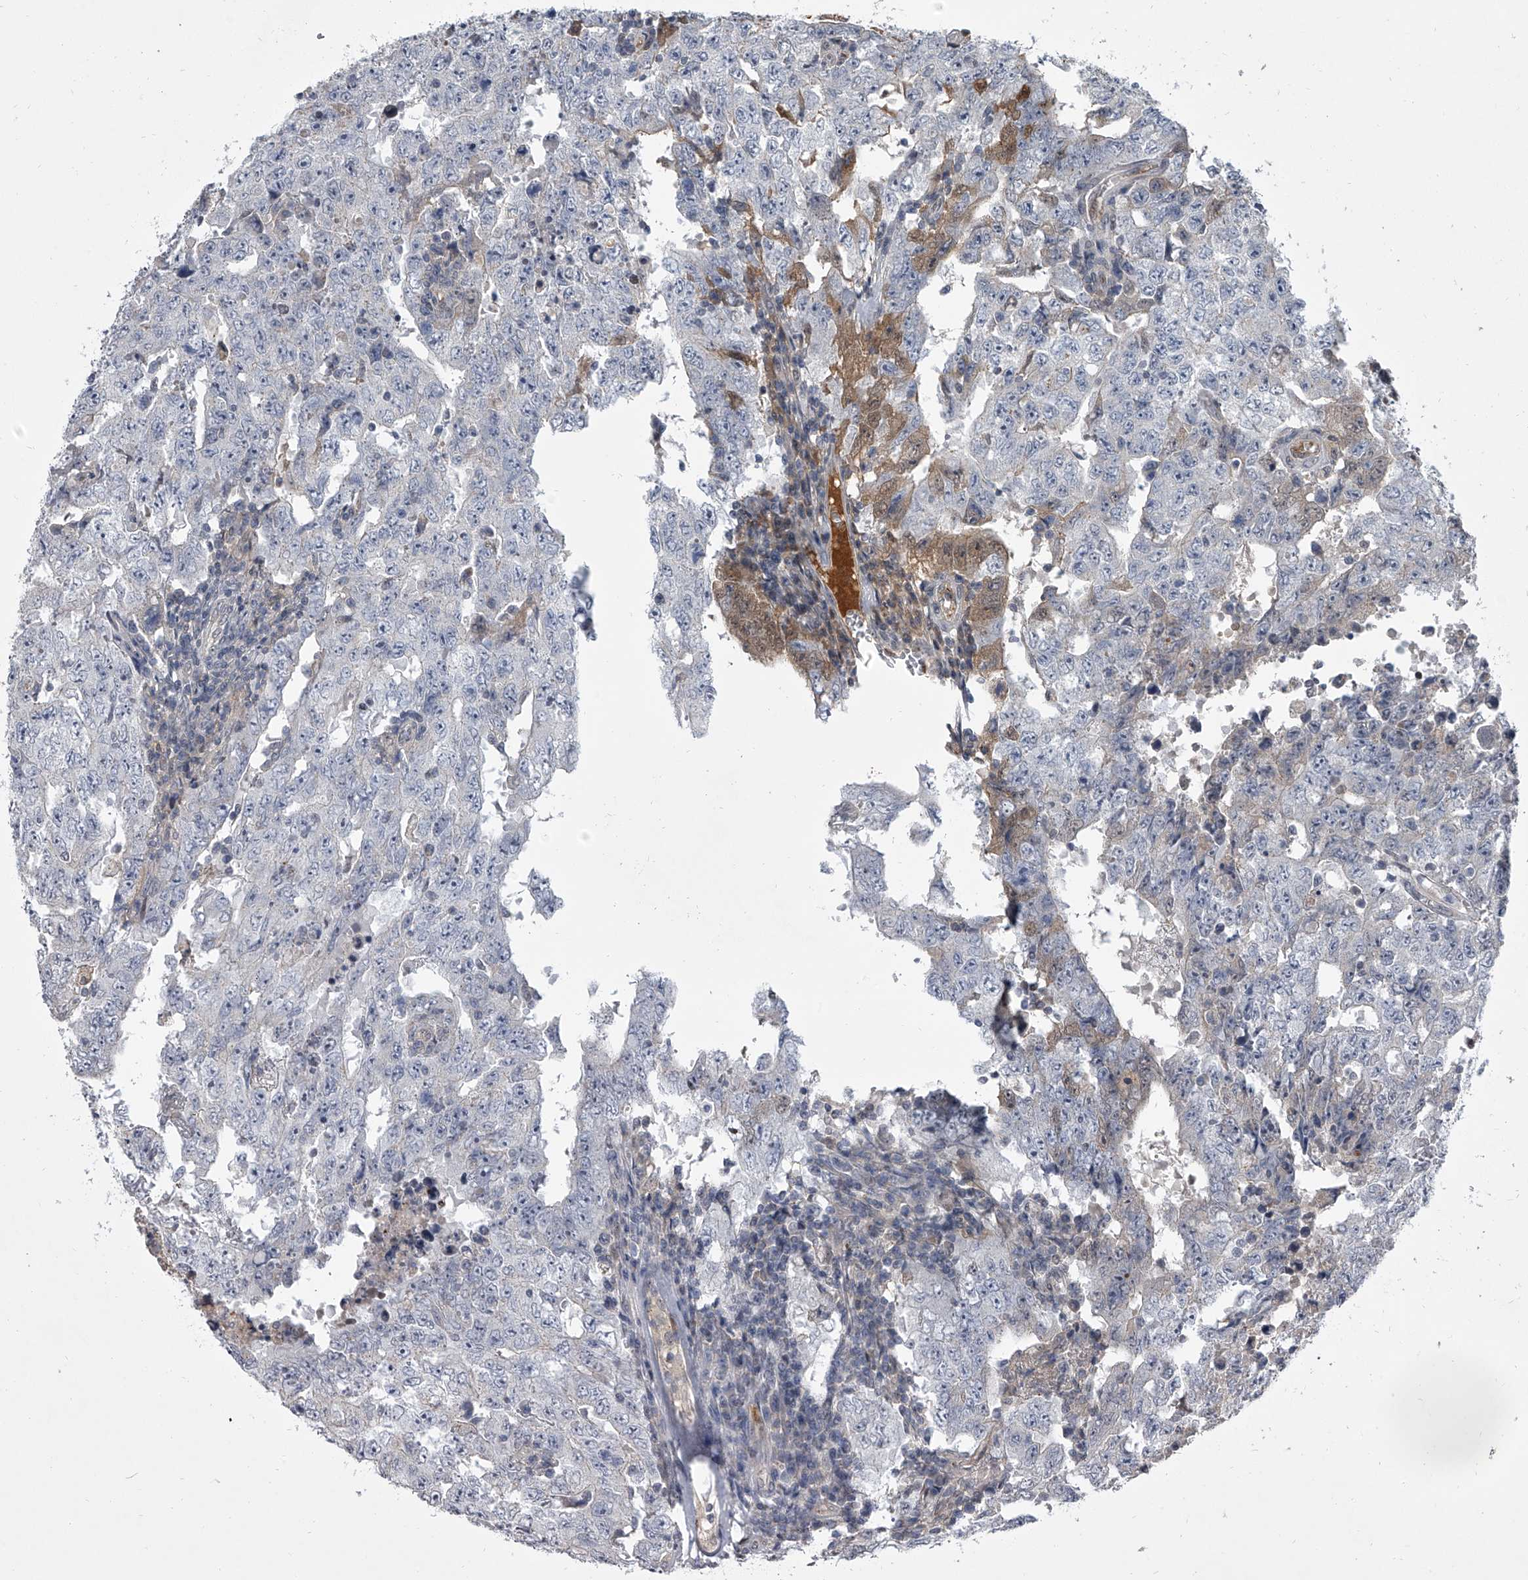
{"staining": {"intensity": "negative", "quantity": "none", "location": "none"}, "tissue": "testis cancer", "cell_type": "Tumor cells", "image_type": "cancer", "snomed": [{"axis": "morphology", "description": "Carcinoma, Embryonal, NOS"}, {"axis": "topography", "description": "Testis"}], "caption": "Tumor cells show no significant protein expression in testis cancer. Nuclei are stained in blue.", "gene": "HEATR6", "patient": {"sex": "male", "age": 26}}